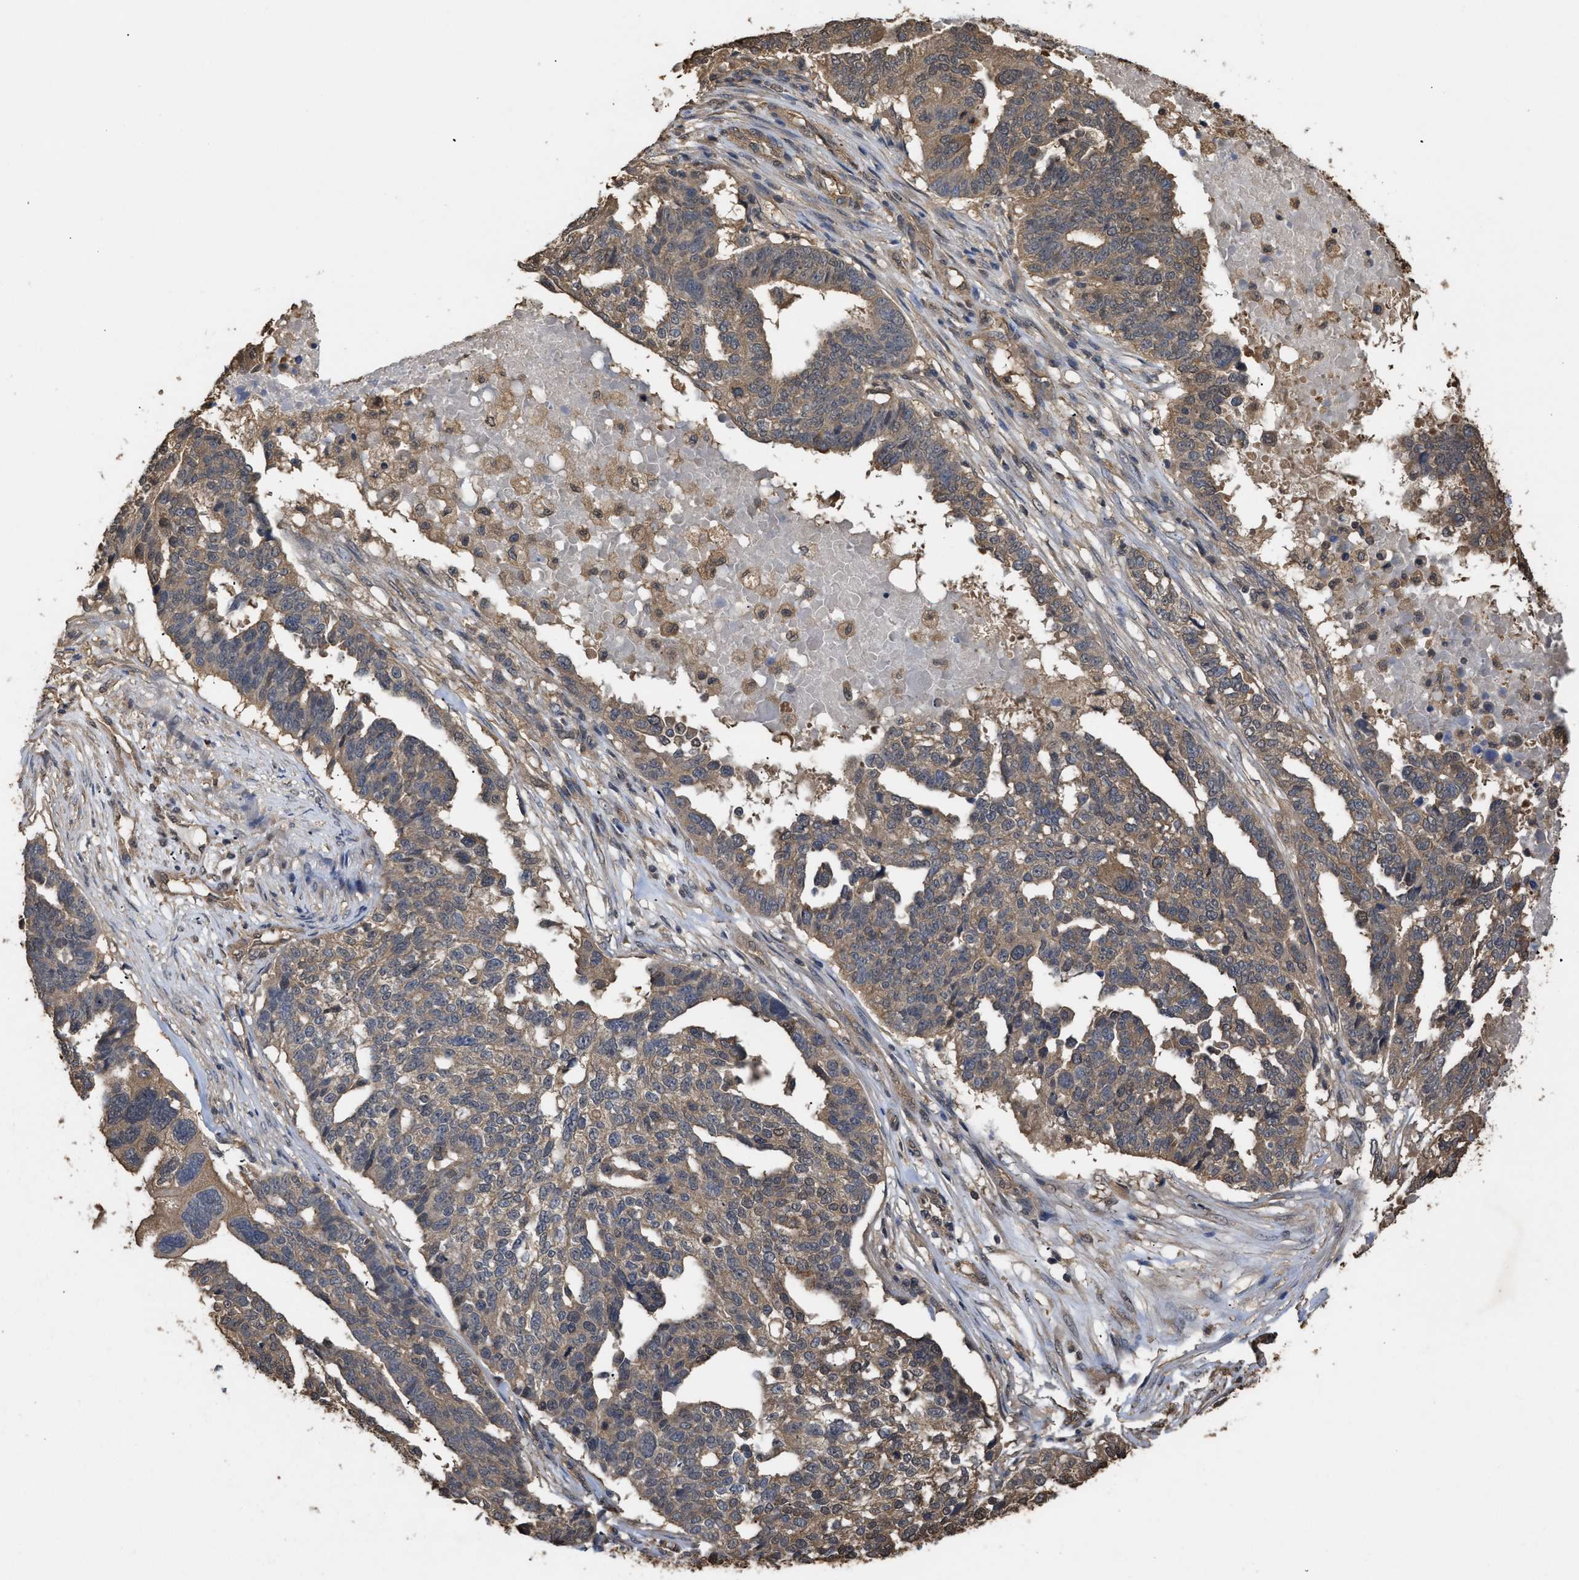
{"staining": {"intensity": "moderate", "quantity": ">75%", "location": "cytoplasmic/membranous"}, "tissue": "ovarian cancer", "cell_type": "Tumor cells", "image_type": "cancer", "snomed": [{"axis": "morphology", "description": "Cystadenocarcinoma, serous, NOS"}, {"axis": "topography", "description": "Ovary"}], "caption": "Immunohistochemical staining of human ovarian cancer (serous cystadenocarcinoma) demonstrates medium levels of moderate cytoplasmic/membranous expression in approximately >75% of tumor cells.", "gene": "CALM1", "patient": {"sex": "female", "age": 59}}